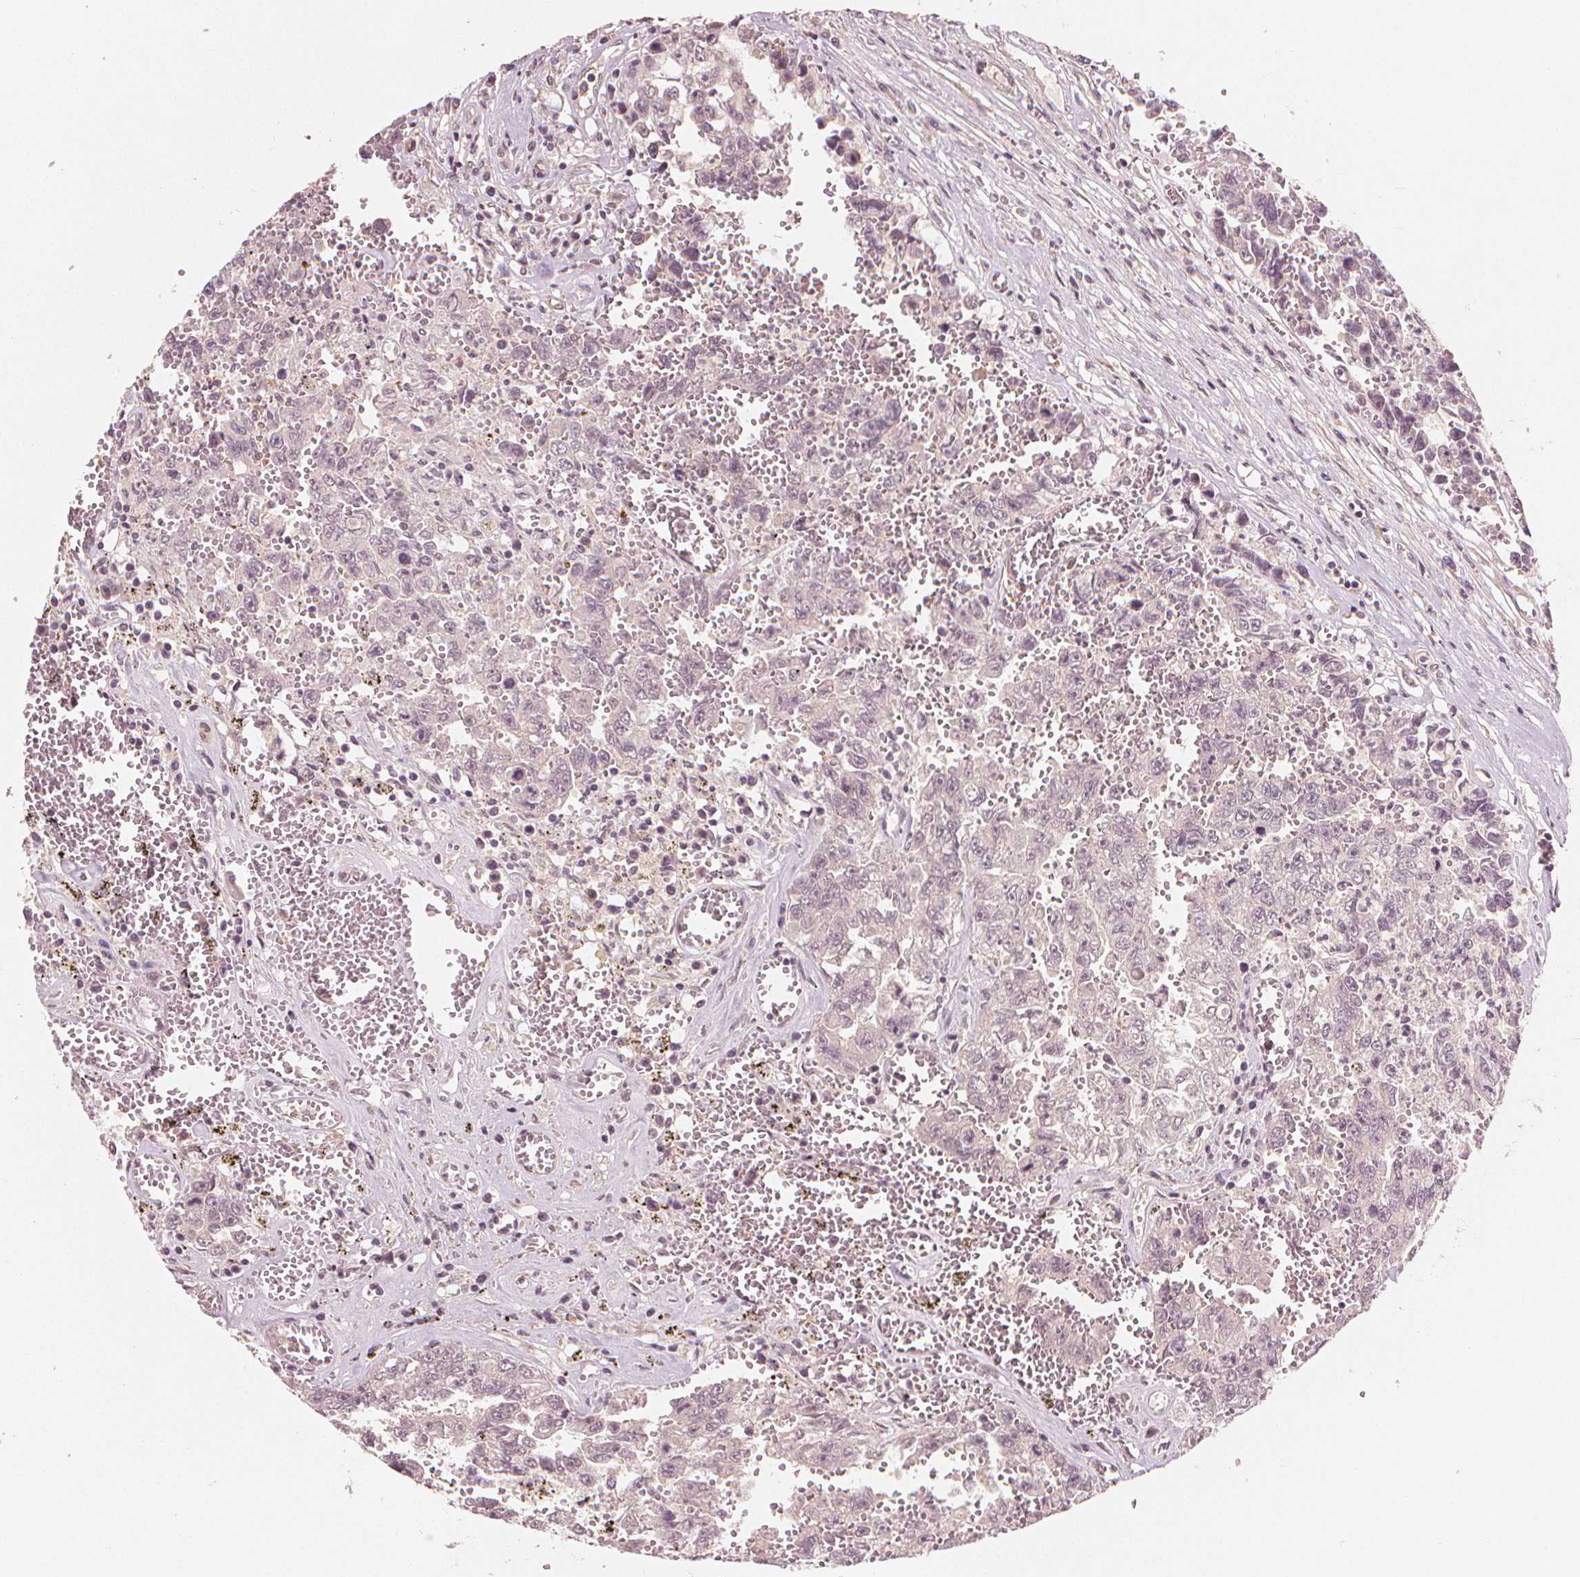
{"staining": {"intensity": "negative", "quantity": "none", "location": "none"}, "tissue": "testis cancer", "cell_type": "Tumor cells", "image_type": "cancer", "snomed": [{"axis": "morphology", "description": "Carcinoma, Embryonal, NOS"}, {"axis": "topography", "description": "Testis"}], "caption": "There is no significant staining in tumor cells of testis embryonal carcinoma.", "gene": "CLBA1", "patient": {"sex": "male", "age": 36}}